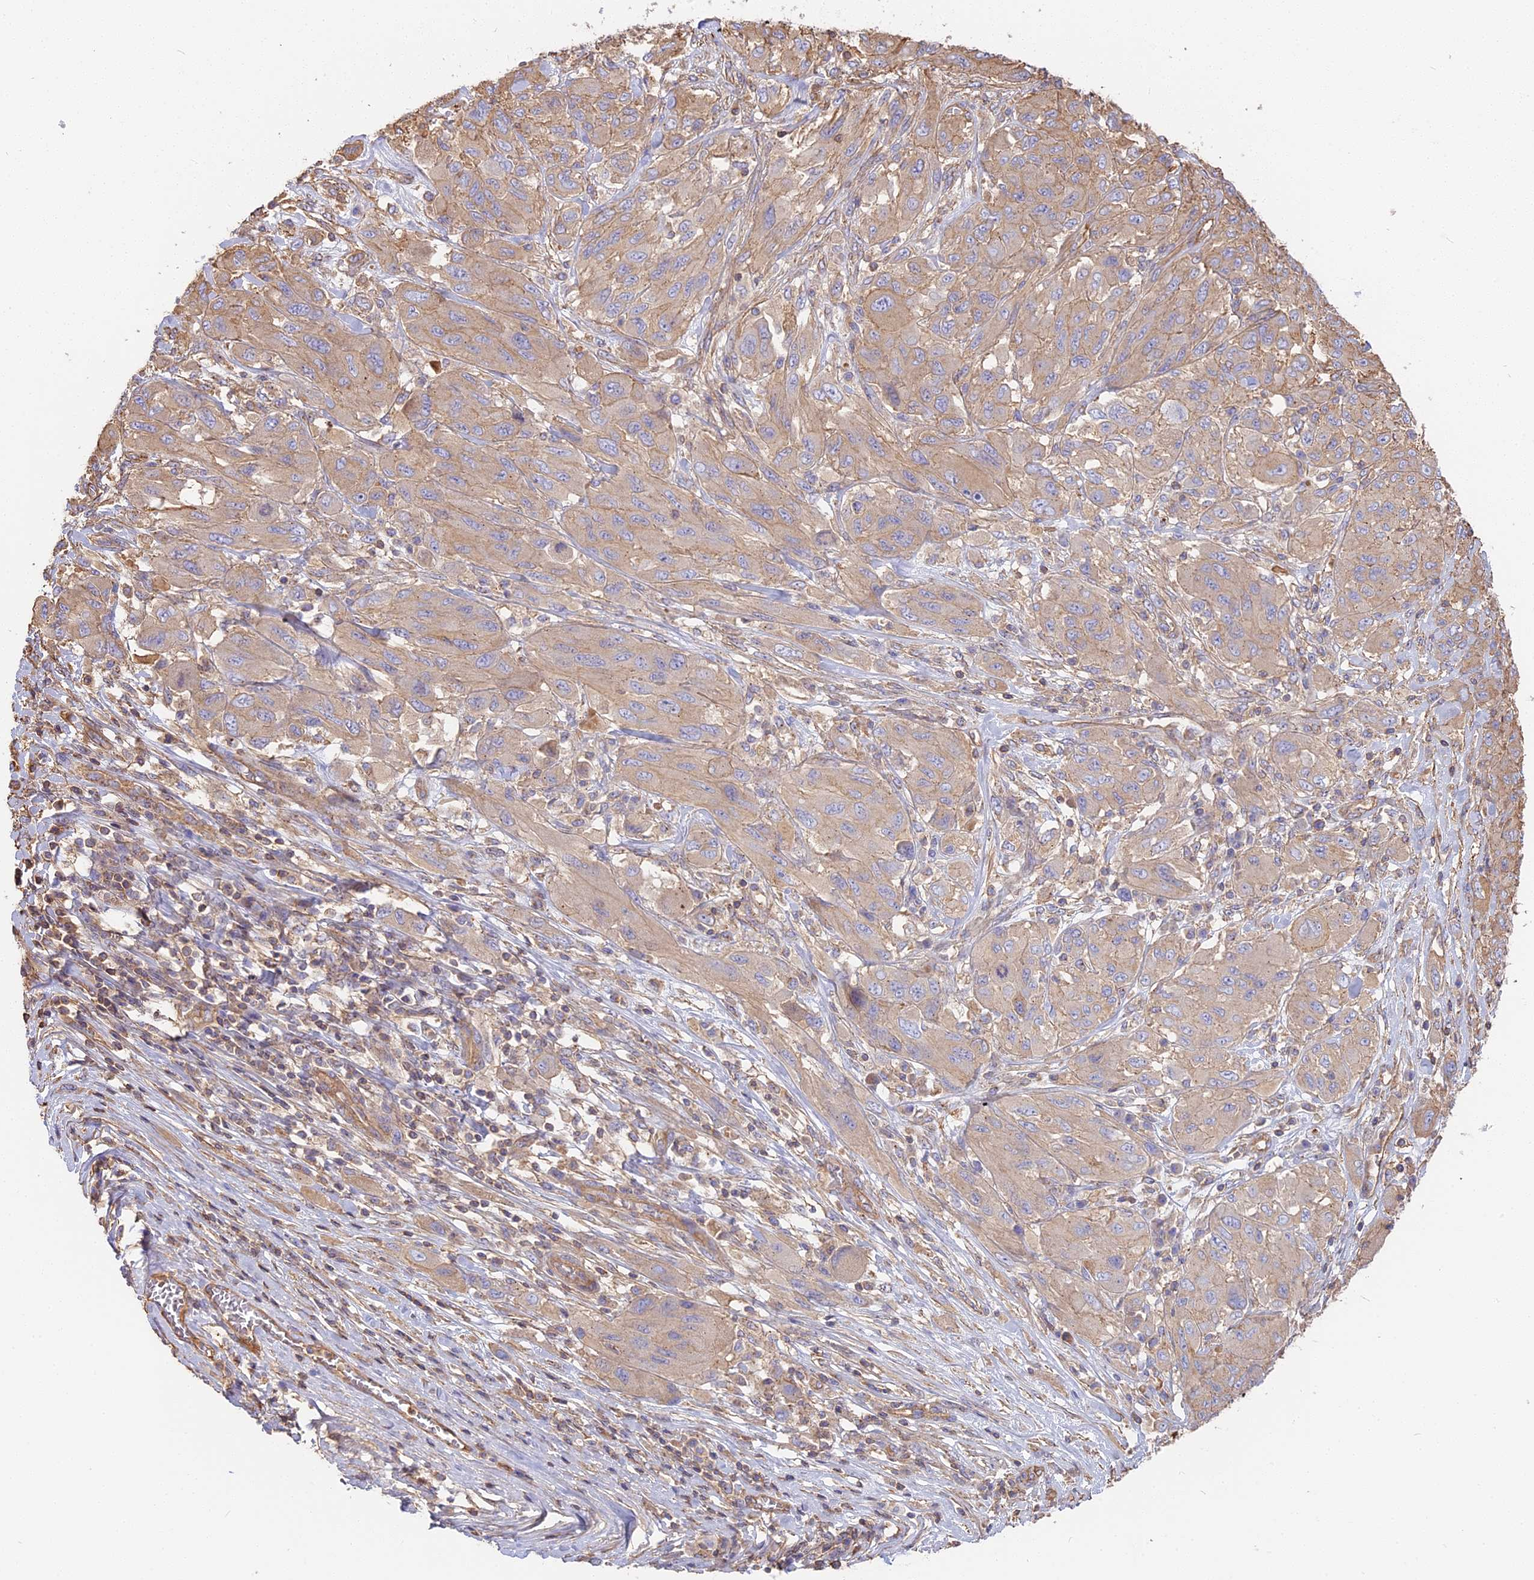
{"staining": {"intensity": "weak", "quantity": ">75%", "location": "cytoplasmic/membranous"}, "tissue": "melanoma", "cell_type": "Tumor cells", "image_type": "cancer", "snomed": [{"axis": "morphology", "description": "Malignant melanoma, NOS"}, {"axis": "topography", "description": "Skin"}], "caption": "Malignant melanoma stained for a protein (brown) reveals weak cytoplasmic/membranous positive staining in approximately >75% of tumor cells.", "gene": "VPS18", "patient": {"sex": "female", "age": 91}}